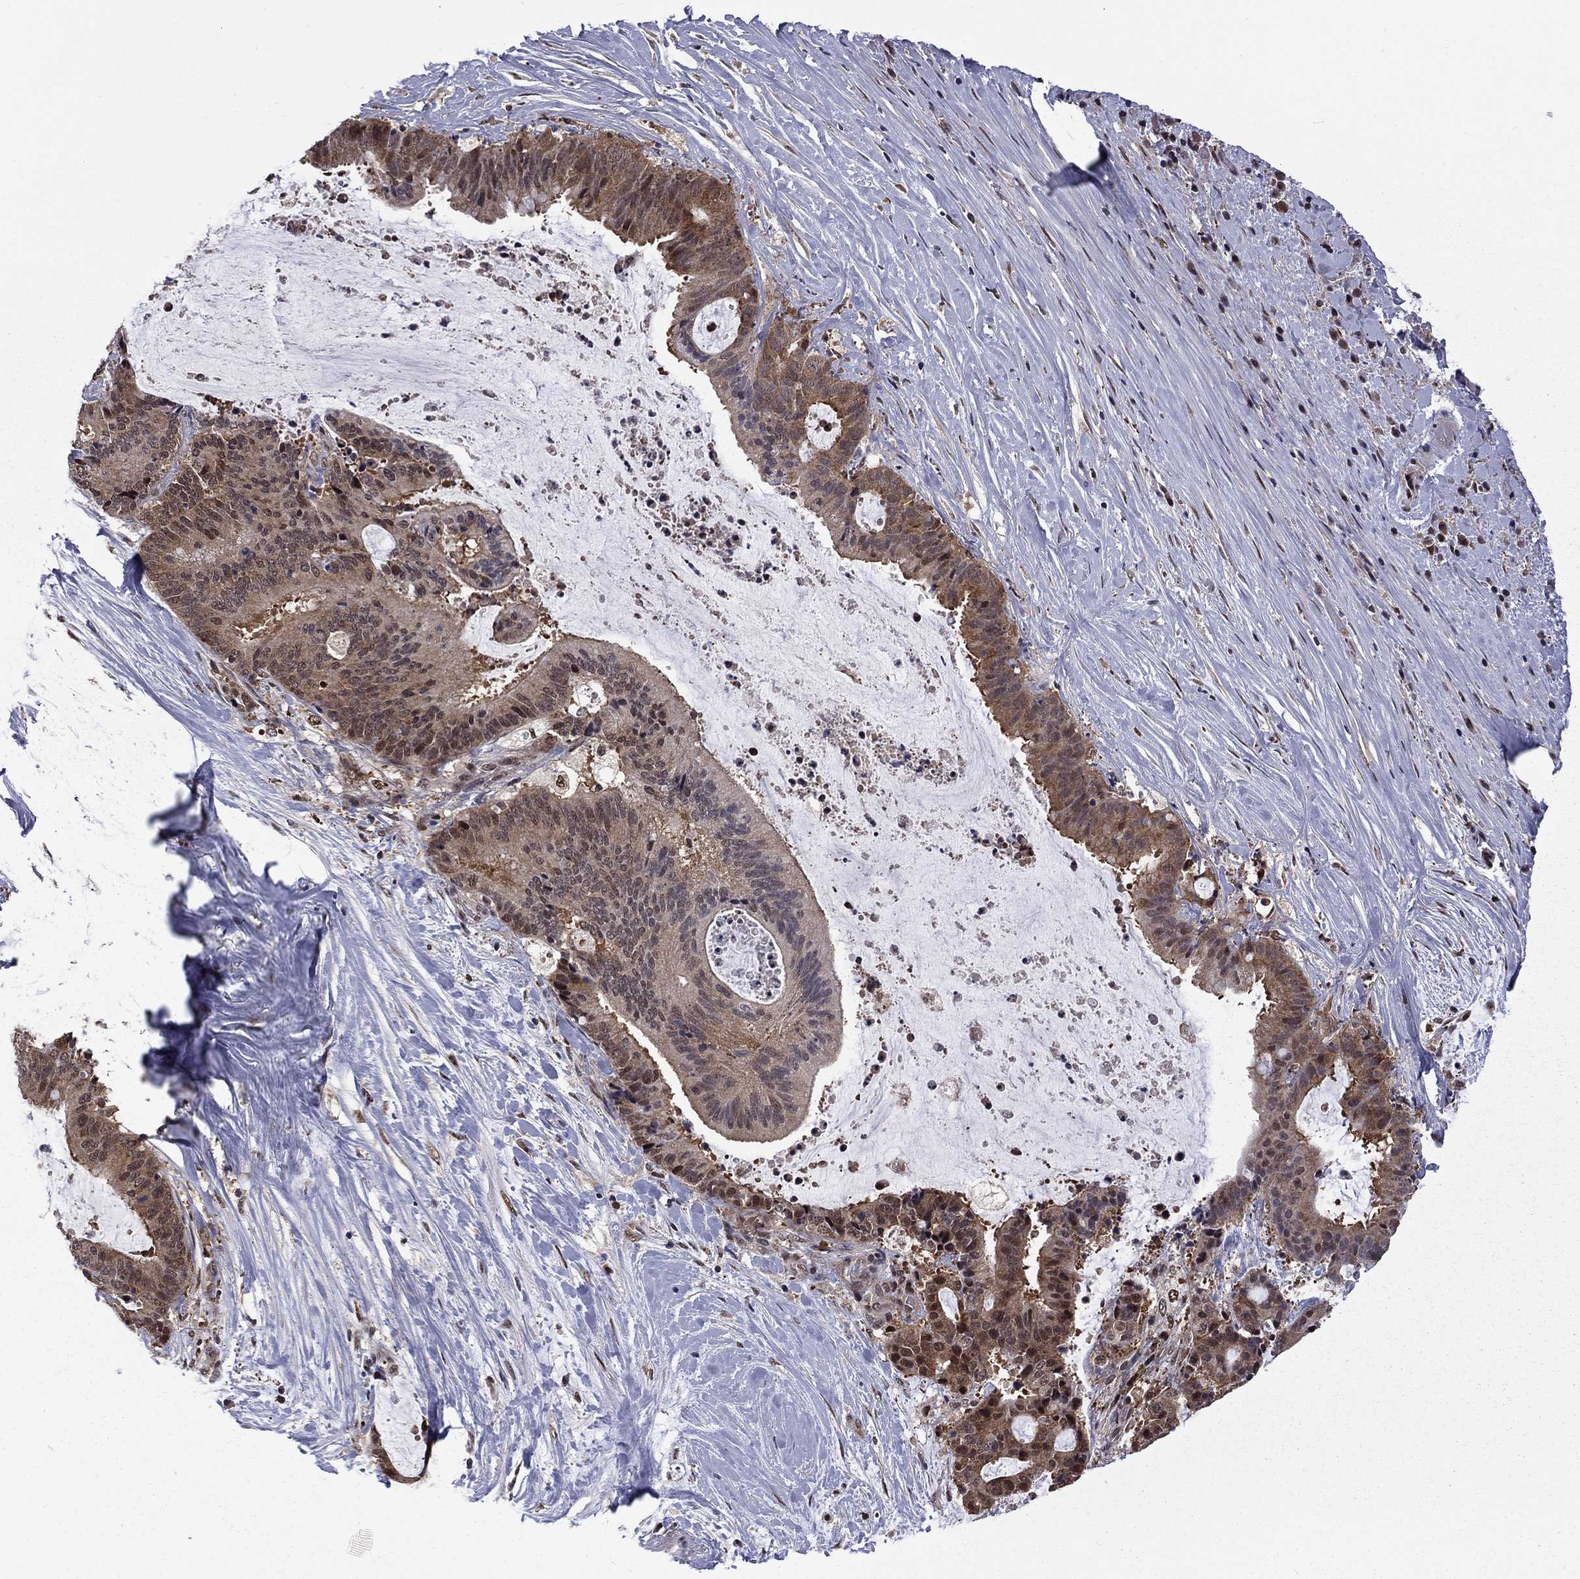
{"staining": {"intensity": "moderate", "quantity": "25%-75%", "location": "cytoplasmic/membranous,nuclear"}, "tissue": "liver cancer", "cell_type": "Tumor cells", "image_type": "cancer", "snomed": [{"axis": "morphology", "description": "Cholangiocarcinoma"}, {"axis": "topography", "description": "Liver"}], "caption": "The histopathology image reveals staining of liver cancer, revealing moderate cytoplasmic/membranous and nuclear protein expression (brown color) within tumor cells. The staining was performed using DAB (3,3'-diaminobenzidine), with brown indicating positive protein expression. Nuclei are stained blue with hematoxylin.", "gene": "PSMD2", "patient": {"sex": "female", "age": 73}}